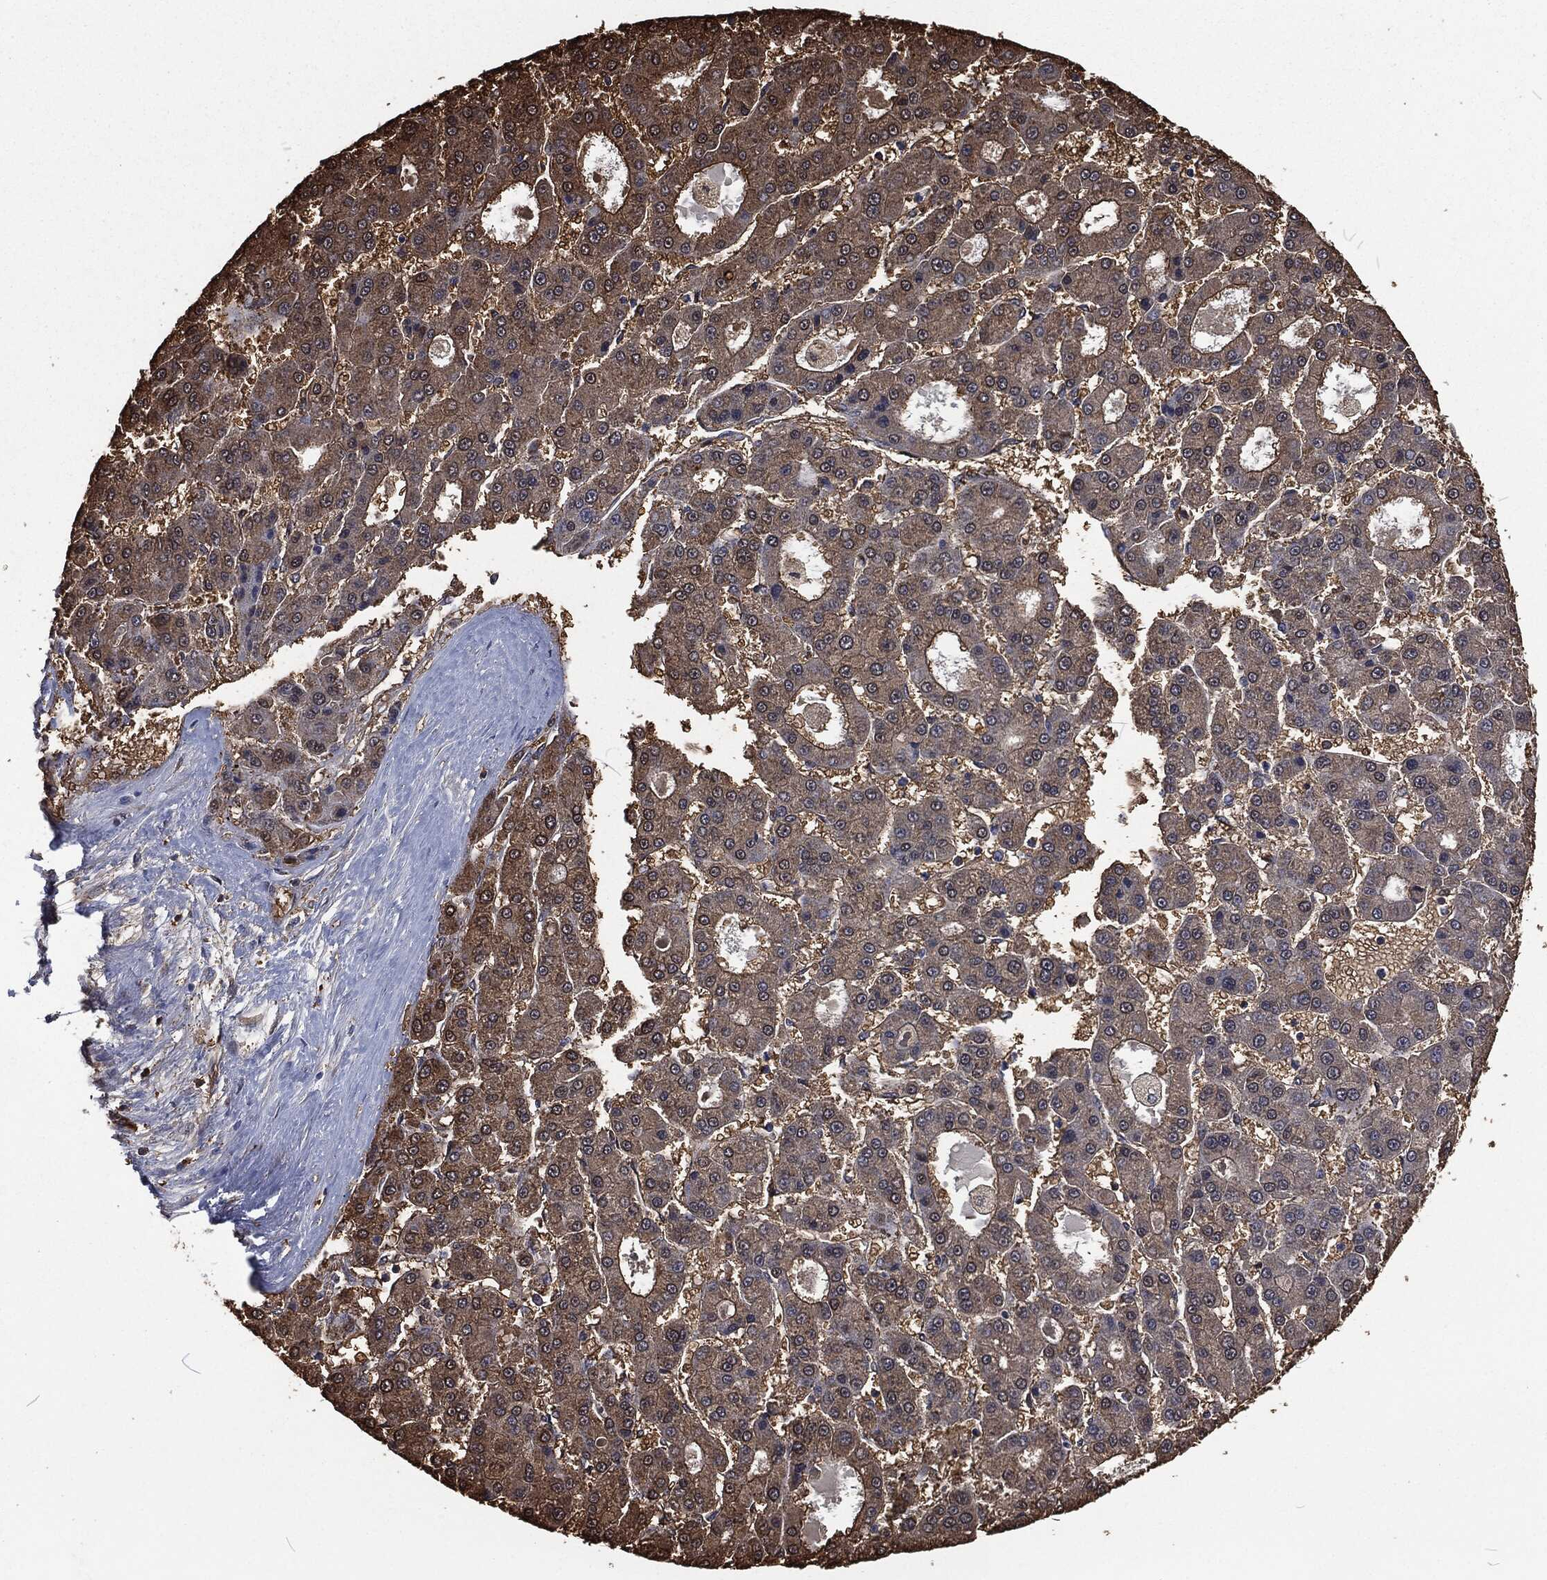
{"staining": {"intensity": "moderate", "quantity": "25%-75%", "location": "cytoplasmic/membranous"}, "tissue": "liver cancer", "cell_type": "Tumor cells", "image_type": "cancer", "snomed": [{"axis": "morphology", "description": "Carcinoma, Hepatocellular, NOS"}, {"axis": "topography", "description": "Liver"}], "caption": "Moderate cytoplasmic/membranous protein positivity is identified in about 25%-75% of tumor cells in liver cancer.", "gene": "PRDX4", "patient": {"sex": "male", "age": 70}}